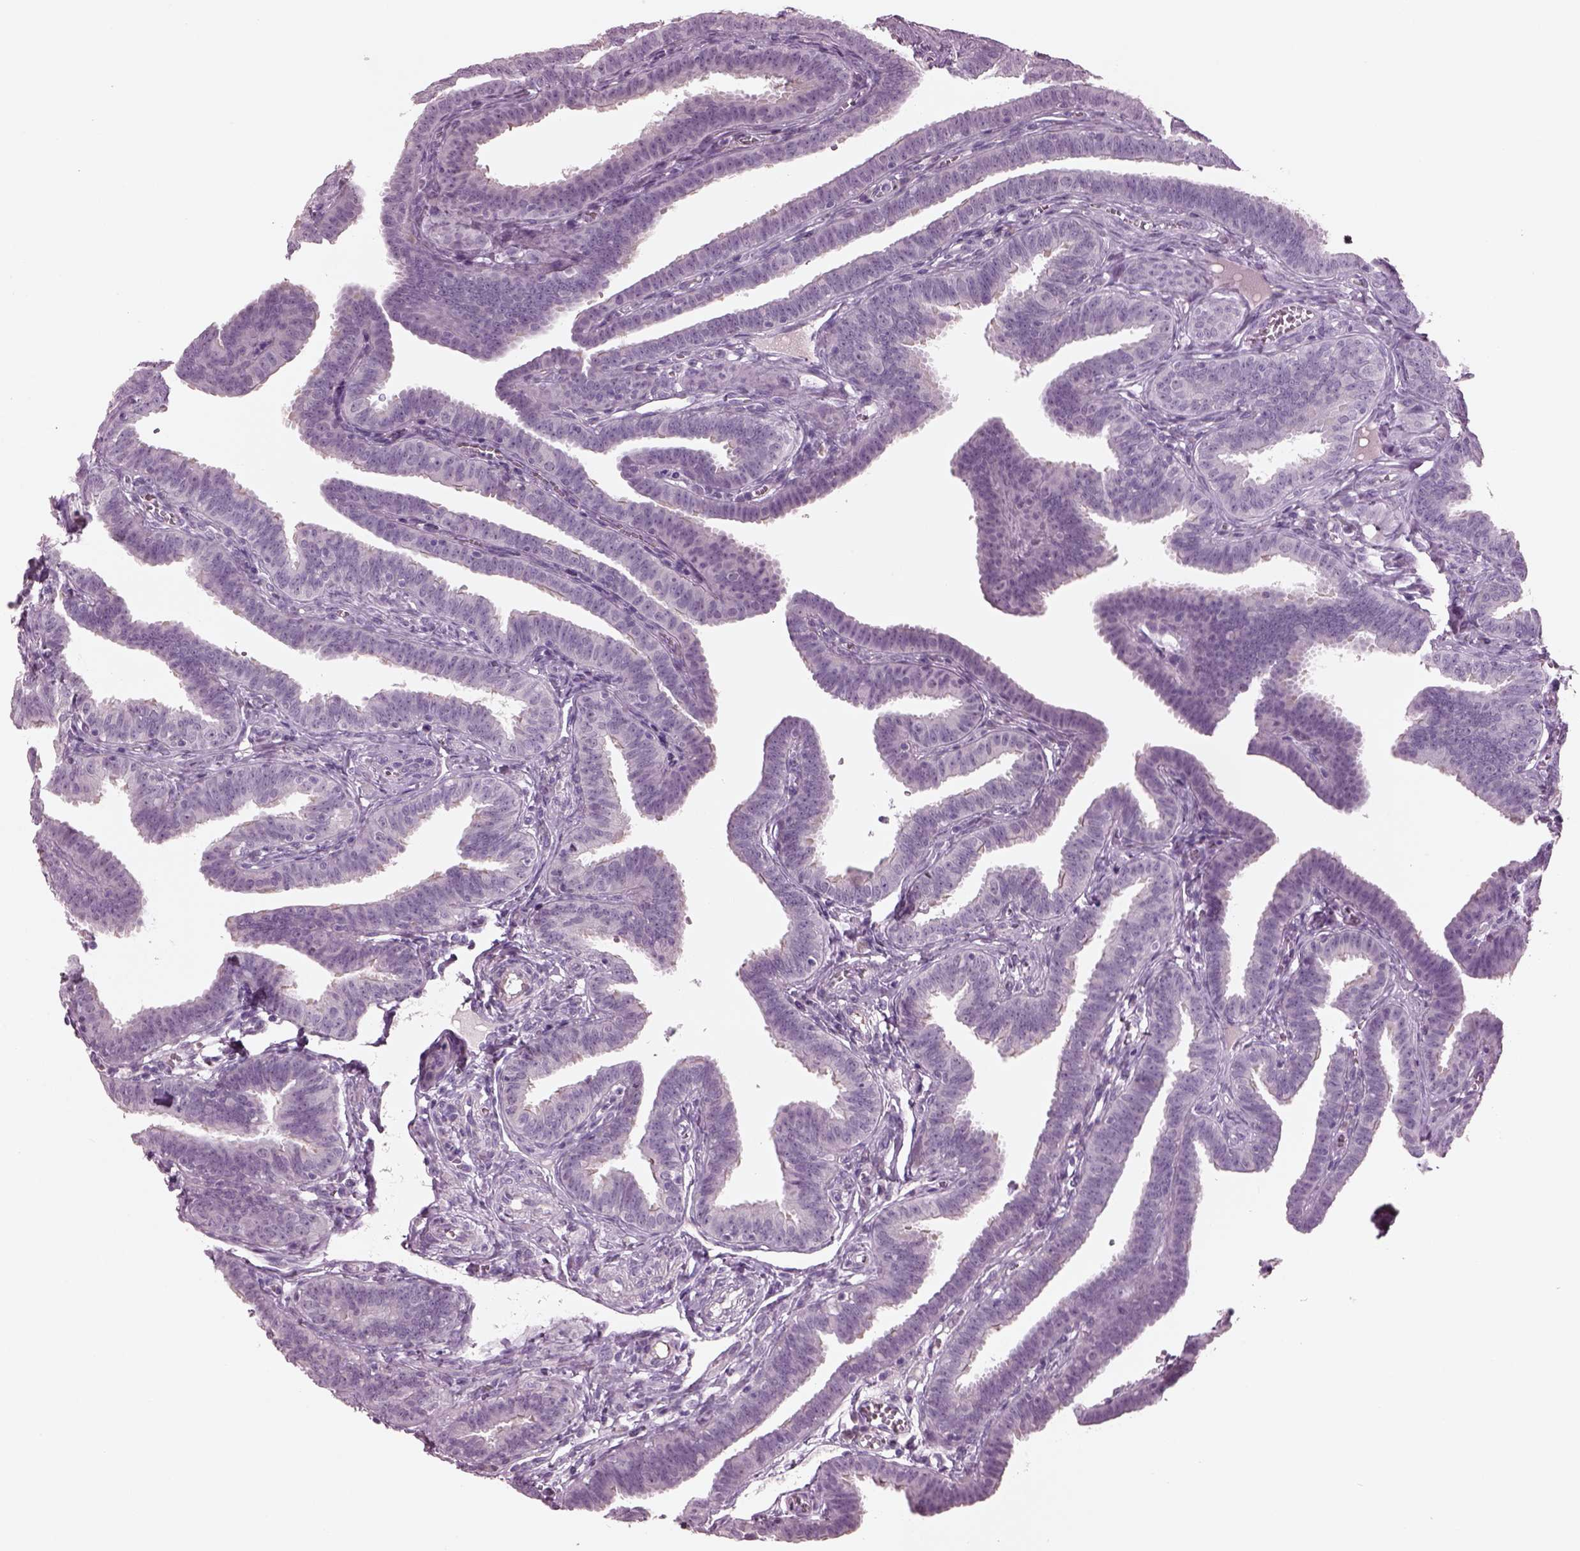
{"staining": {"intensity": "negative", "quantity": "none", "location": "none"}, "tissue": "fallopian tube", "cell_type": "Glandular cells", "image_type": "normal", "snomed": [{"axis": "morphology", "description": "Normal tissue, NOS"}, {"axis": "topography", "description": "Fallopian tube"}], "caption": "High power microscopy photomicrograph of an IHC histopathology image of normal fallopian tube, revealing no significant staining in glandular cells.", "gene": "CYLC1", "patient": {"sex": "female", "age": 25}}